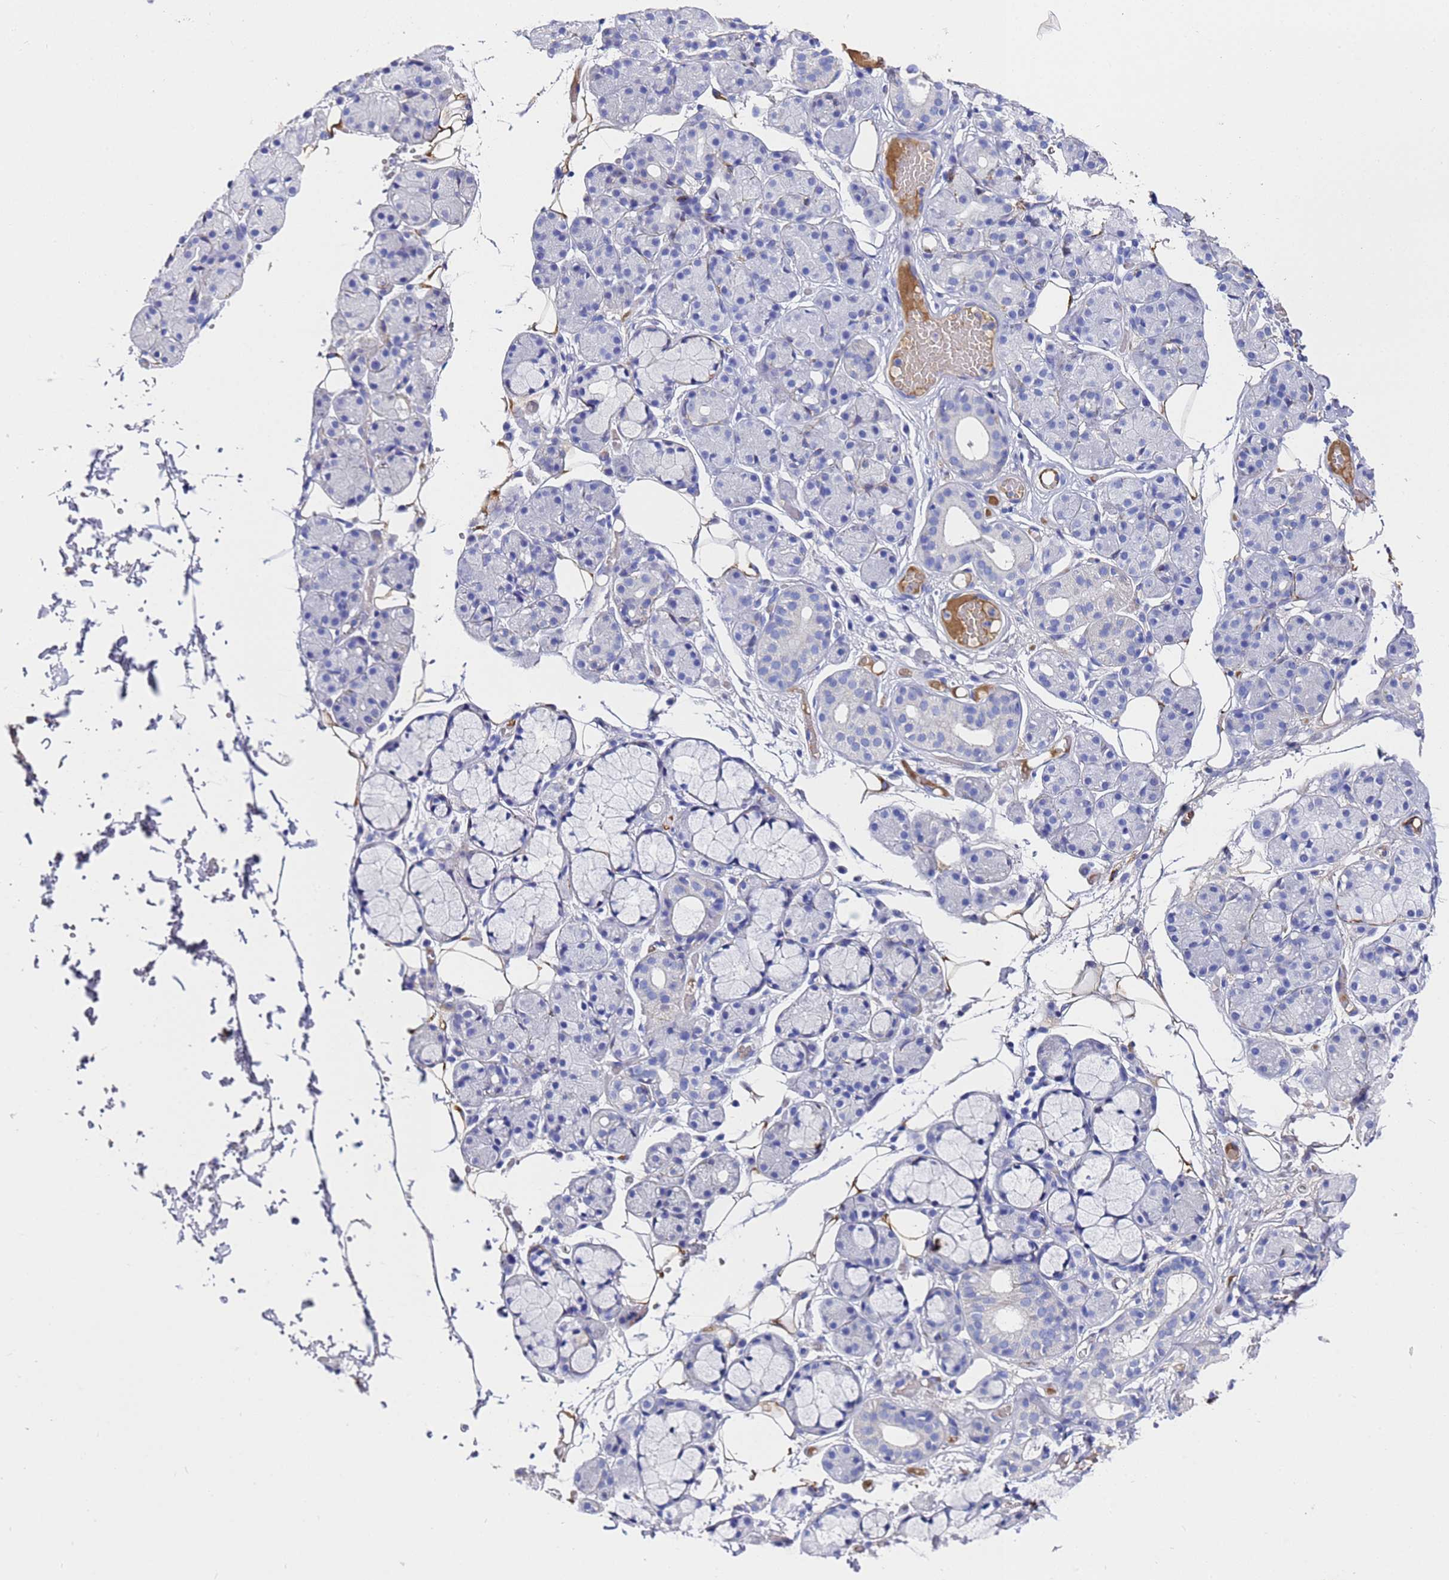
{"staining": {"intensity": "negative", "quantity": "none", "location": "none"}, "tissue": "salivary gland", "cell_type": "Glandular cells", "image_type": "normal", "snomed": [{"axis": "morphology", "description": "Normal tissue, NOS"}, {"axis": "topography", "description": "Salivary gland"}], "caption": "Immunohistochemistry (IHC) photomicrograph of benign salivary gland stained for a protein (brown), which reveals no positivity in glandular cells.", "gene": "ADIPOQ", "patient": {"sex": "male", "age": 63}}